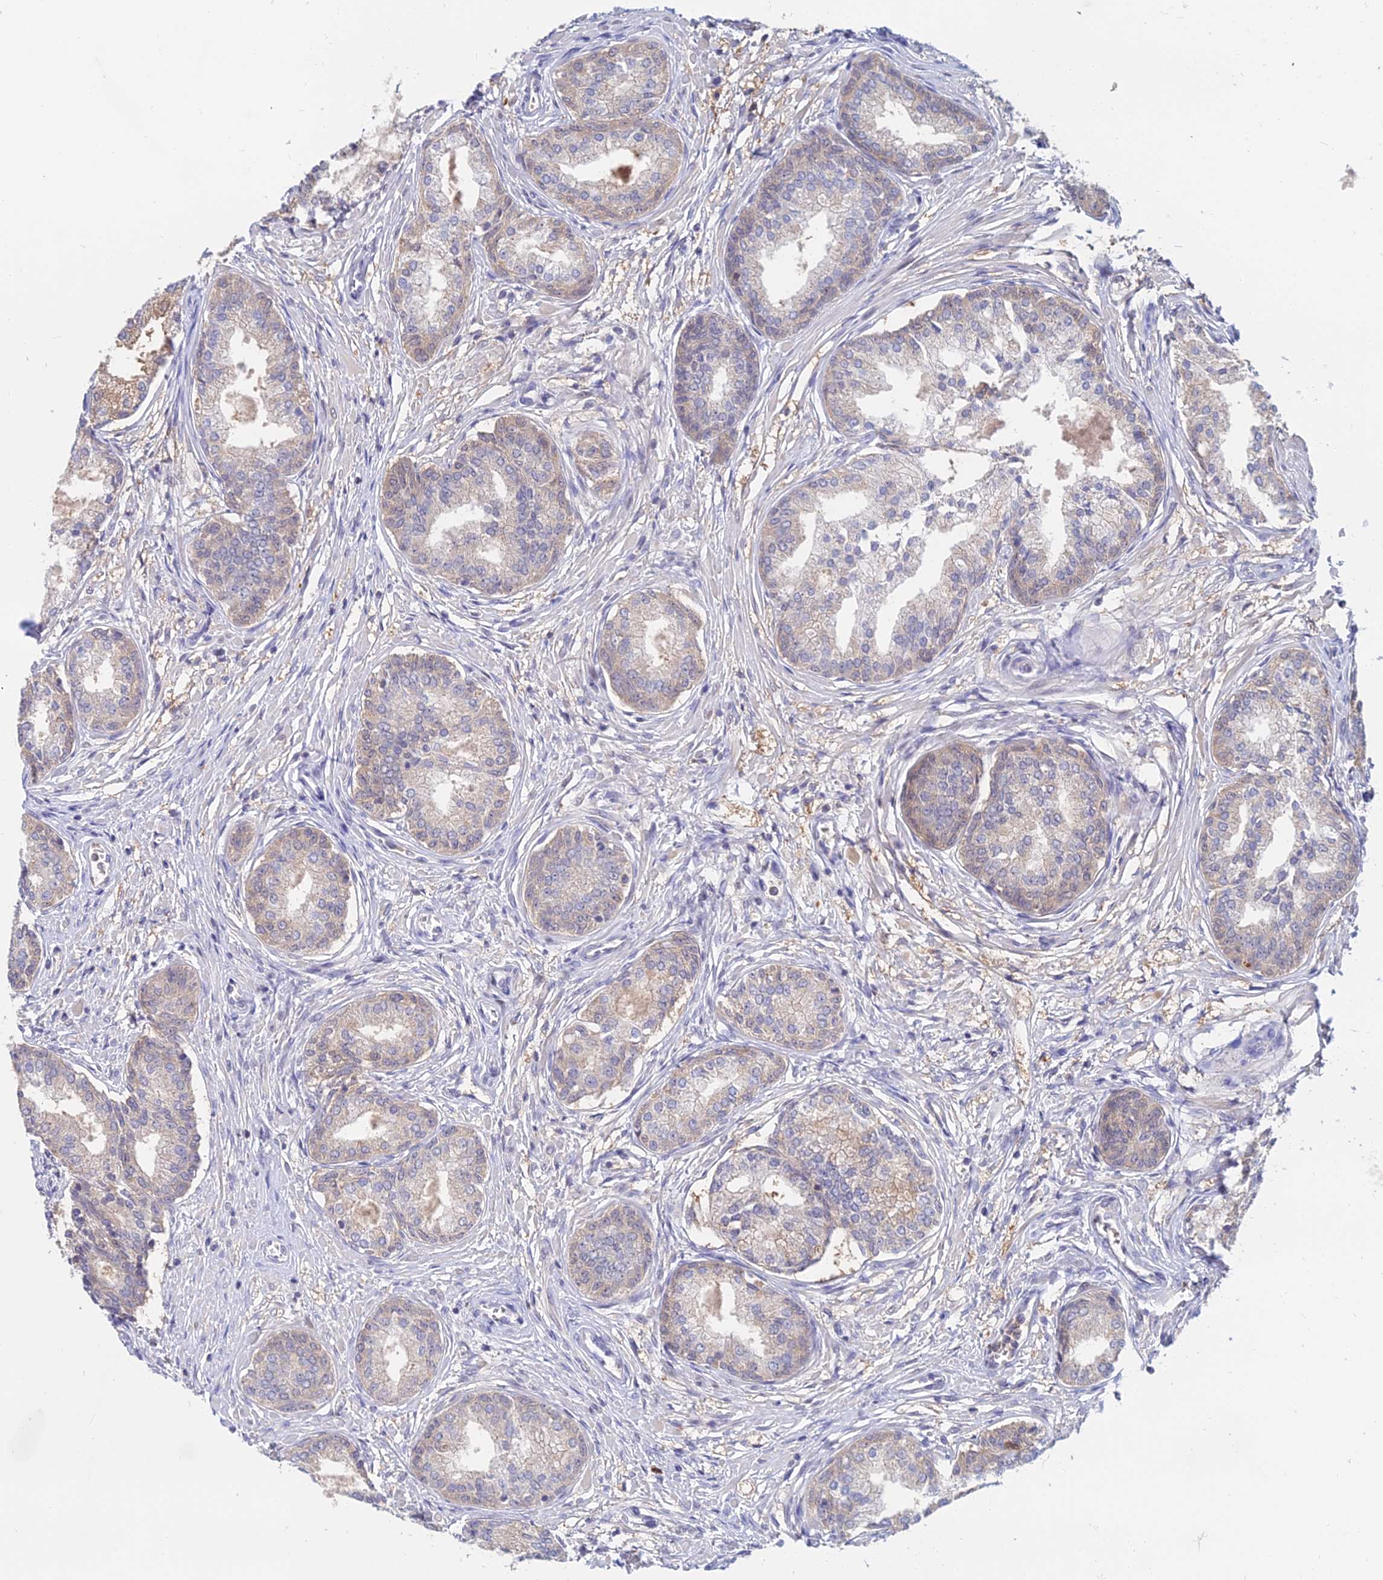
{"staining": {"intensity": "weak", "quantity": "<25%", "location": "cytoplasmic/membranous"}, "tissue": "prostate cancer", "cell_type": "Tumor cells", "image_type": "cancer", "snomed": [{"axis": "morphology", "description": "Adenocarcinoma, High grade"}, {"axis": "topography", "description": "Prostate"}], "caption": "Immunohistochemistry of prostate cancer shows no staining in tumor cells. (Brightfield microscopy of DAB immunohistochemistry at high magnification).", "gene": "B3GALT4", "patient": {"sex": "male", "age": 67}}